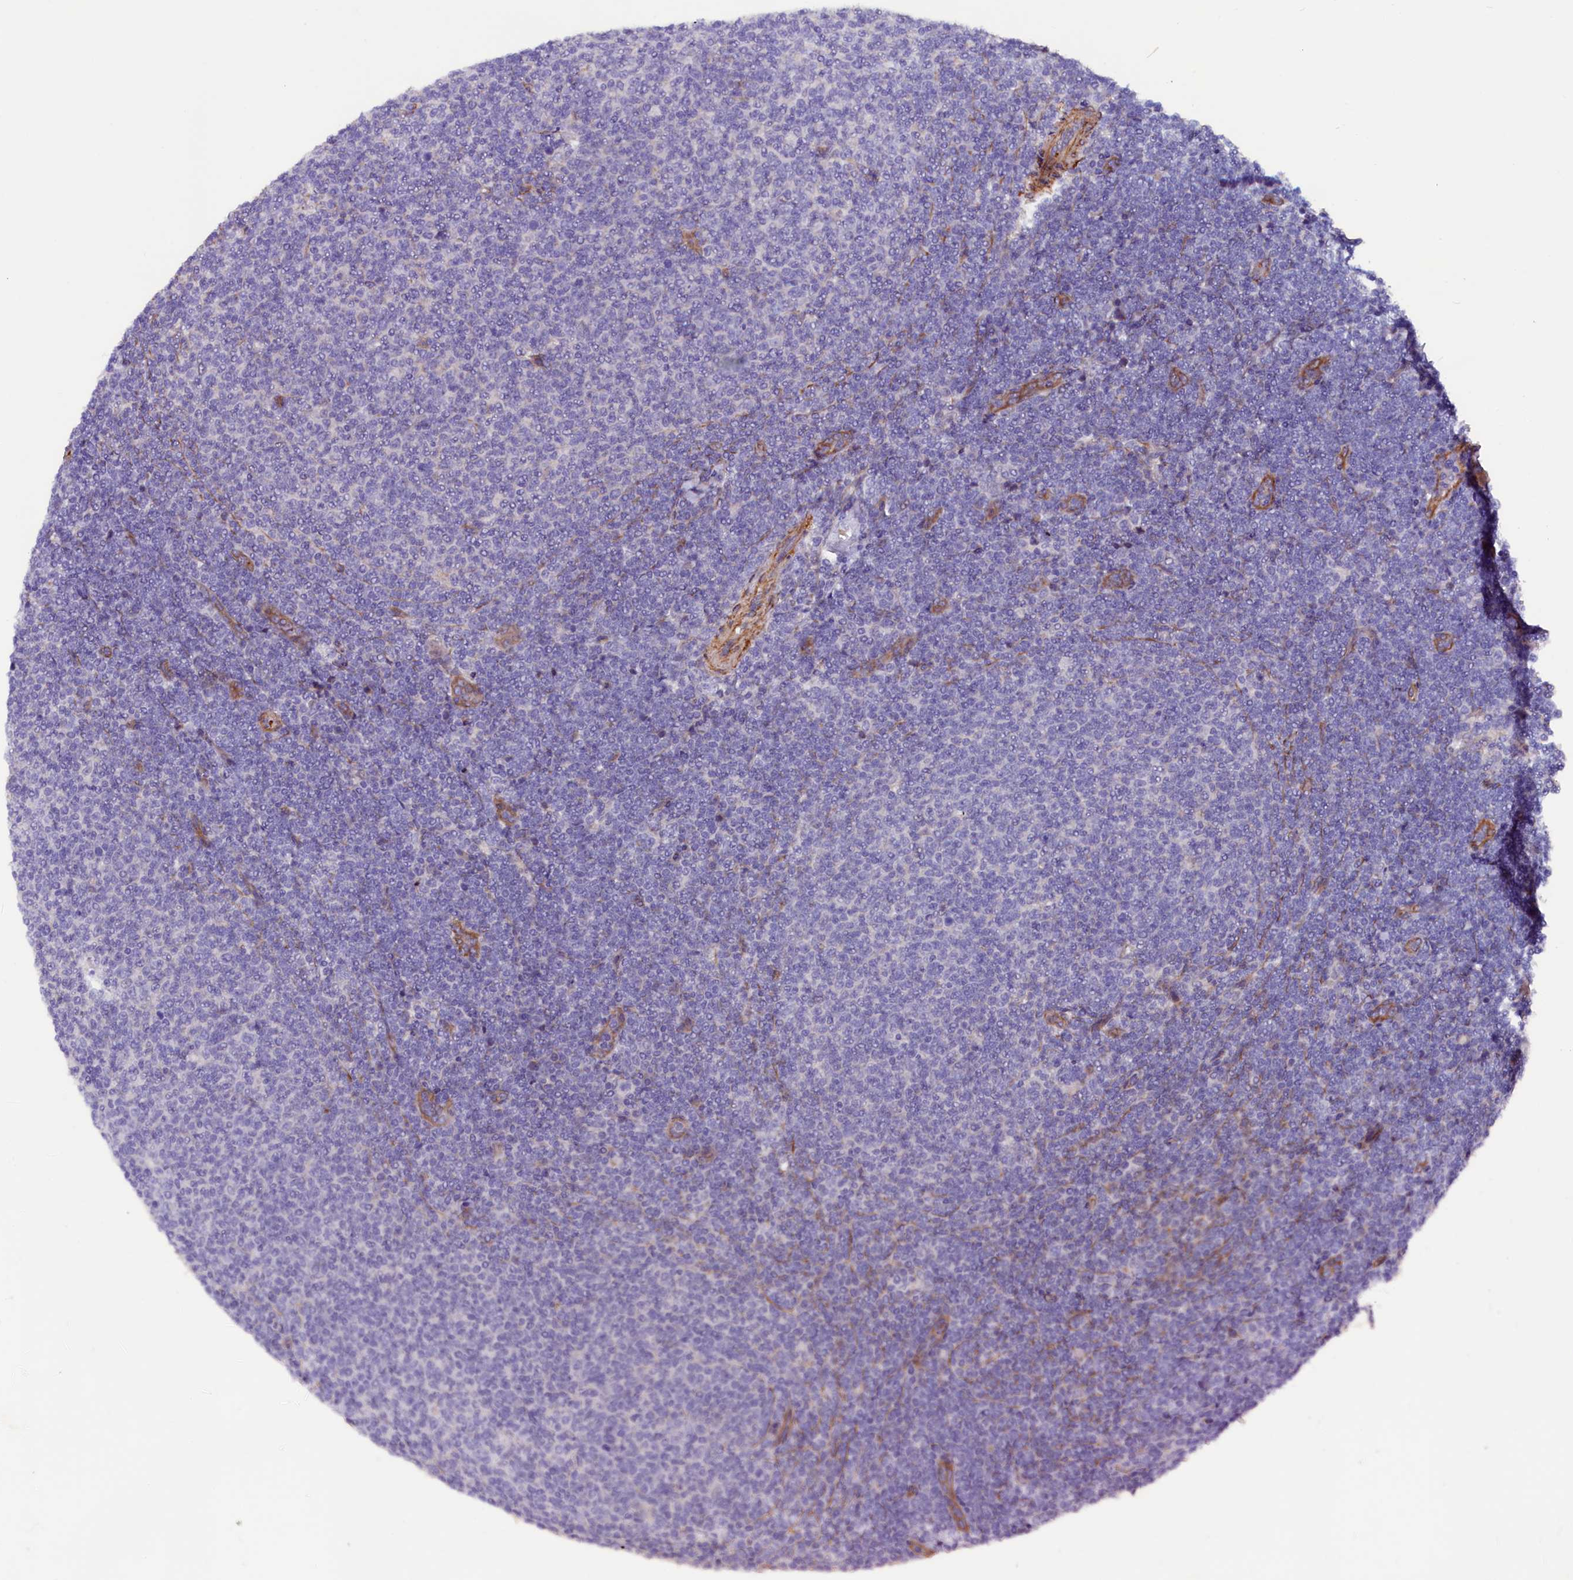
{"staining": {"intensity": "negative", "quantity": "none", "location": "none"}, "tissue": "lymphoma", "cell_type": "Tumor cells", "image_type": "cancer", "snomed": [{"axis": "morphology", "description": "Malignant lymphoma, non-Hodgkin's type, Low grade"}, {"axis": "topography", "description": "Lymph node"}], "caption": "Immunohistochemistry photomicrograph of neoplastic tissue: lymphoma stained with DAB exhibits no significant protein expression in tumor cells. (Brightfield microscopy of DAB immunohistochemistry at high magnification).", "gene": "ZNF749", "patient": {"sex": "male", "age": 66}}